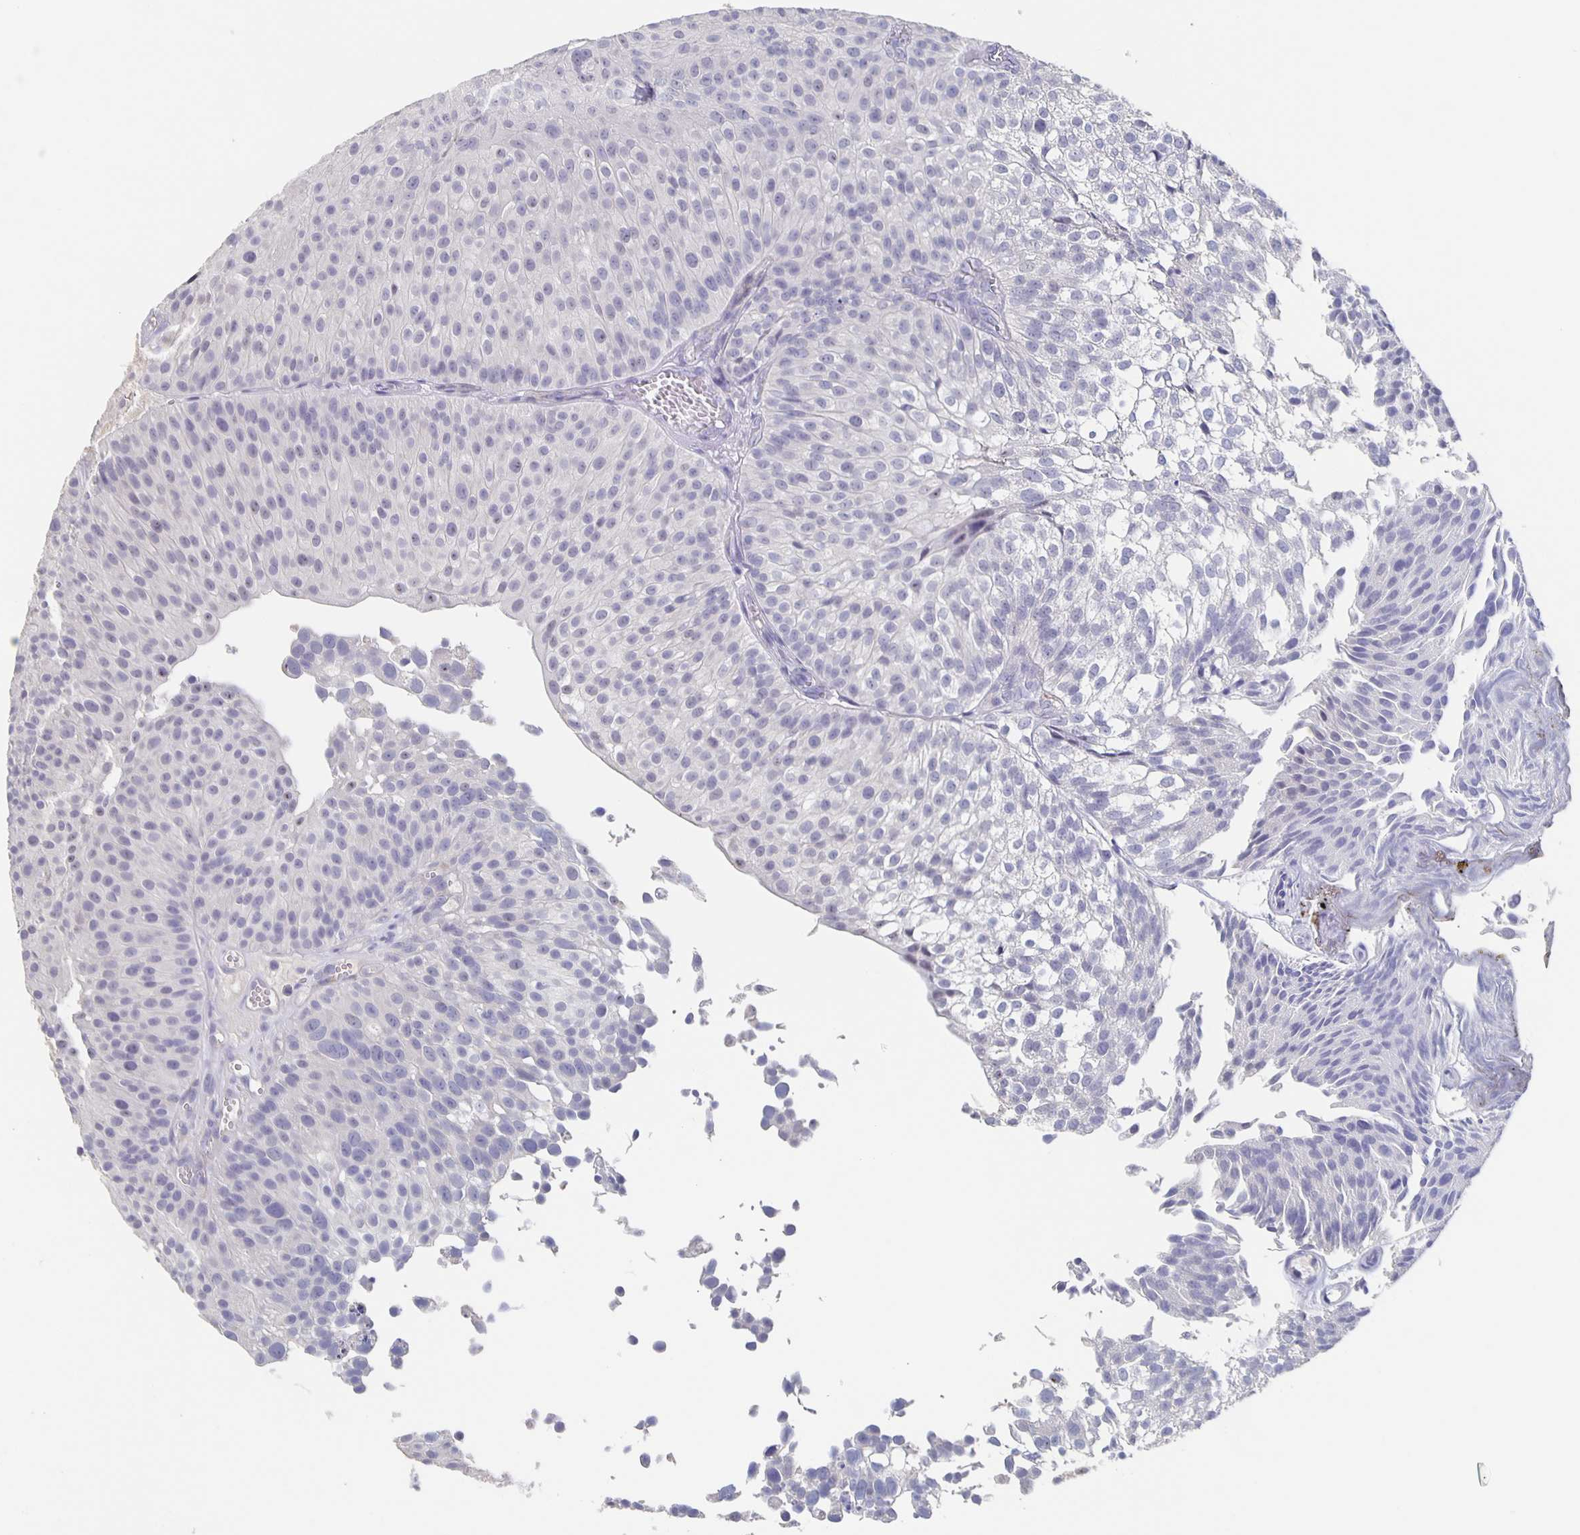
{"staining": {"intensity": "negative", "quantity": "none", "location": "none"}, "tissue": "urothelial cancer", "cell_type": "Tumor cells", "image_type": "cancer", "snomed": [{"axis": "morphology", "description": "Urothelial carcinoma, Low grade"}, {"axis": "topography", "description": "Urinary bladder"}], "caption": "The micrograph shows no significant positivity in tumor cells of urothelial cancer.", "gene": "CACNA2D2", "patient": {"sex": "male", "age": 70}}